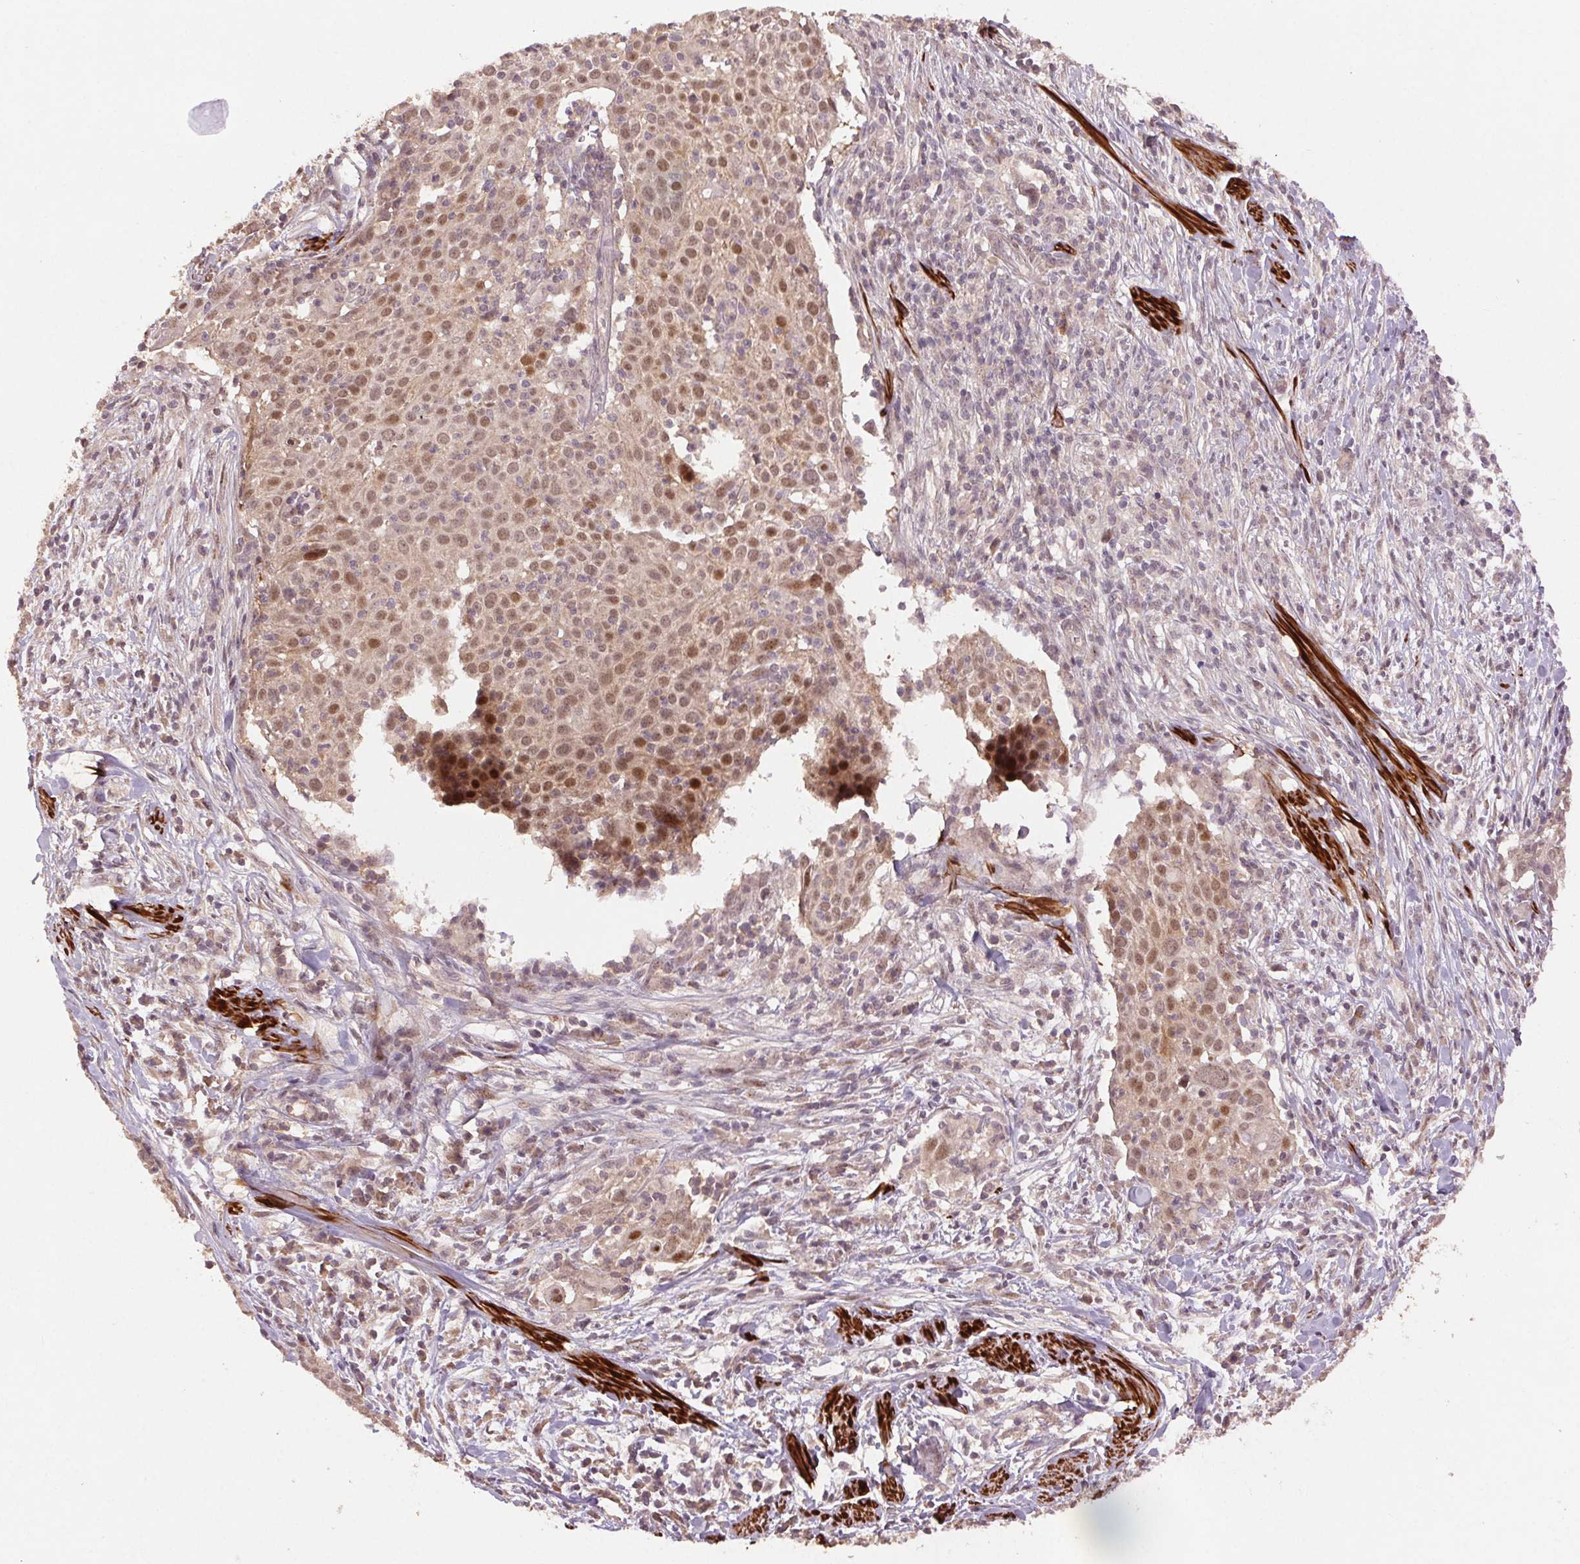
{"staining": {"intensity": "weak", "quantity": "25%-75%", "location": "nuclear"}, "tissue": "cervical cancer", "cell_type": "Tumor cells", "image_type": "cancer", "snomed": [{"axis": "morphology", "description": "Squamous cell carcinoma, NOS"}, {"axis": "topography", "description": "Cervix"}], "caption": "A histopathology image of cervical squamous cell carcinoma stained for a protein exhibits weak nuclear brown staining in tumor cells.", "gene": "SMLR1", "patient": {"sex": "female", "age": 39}}